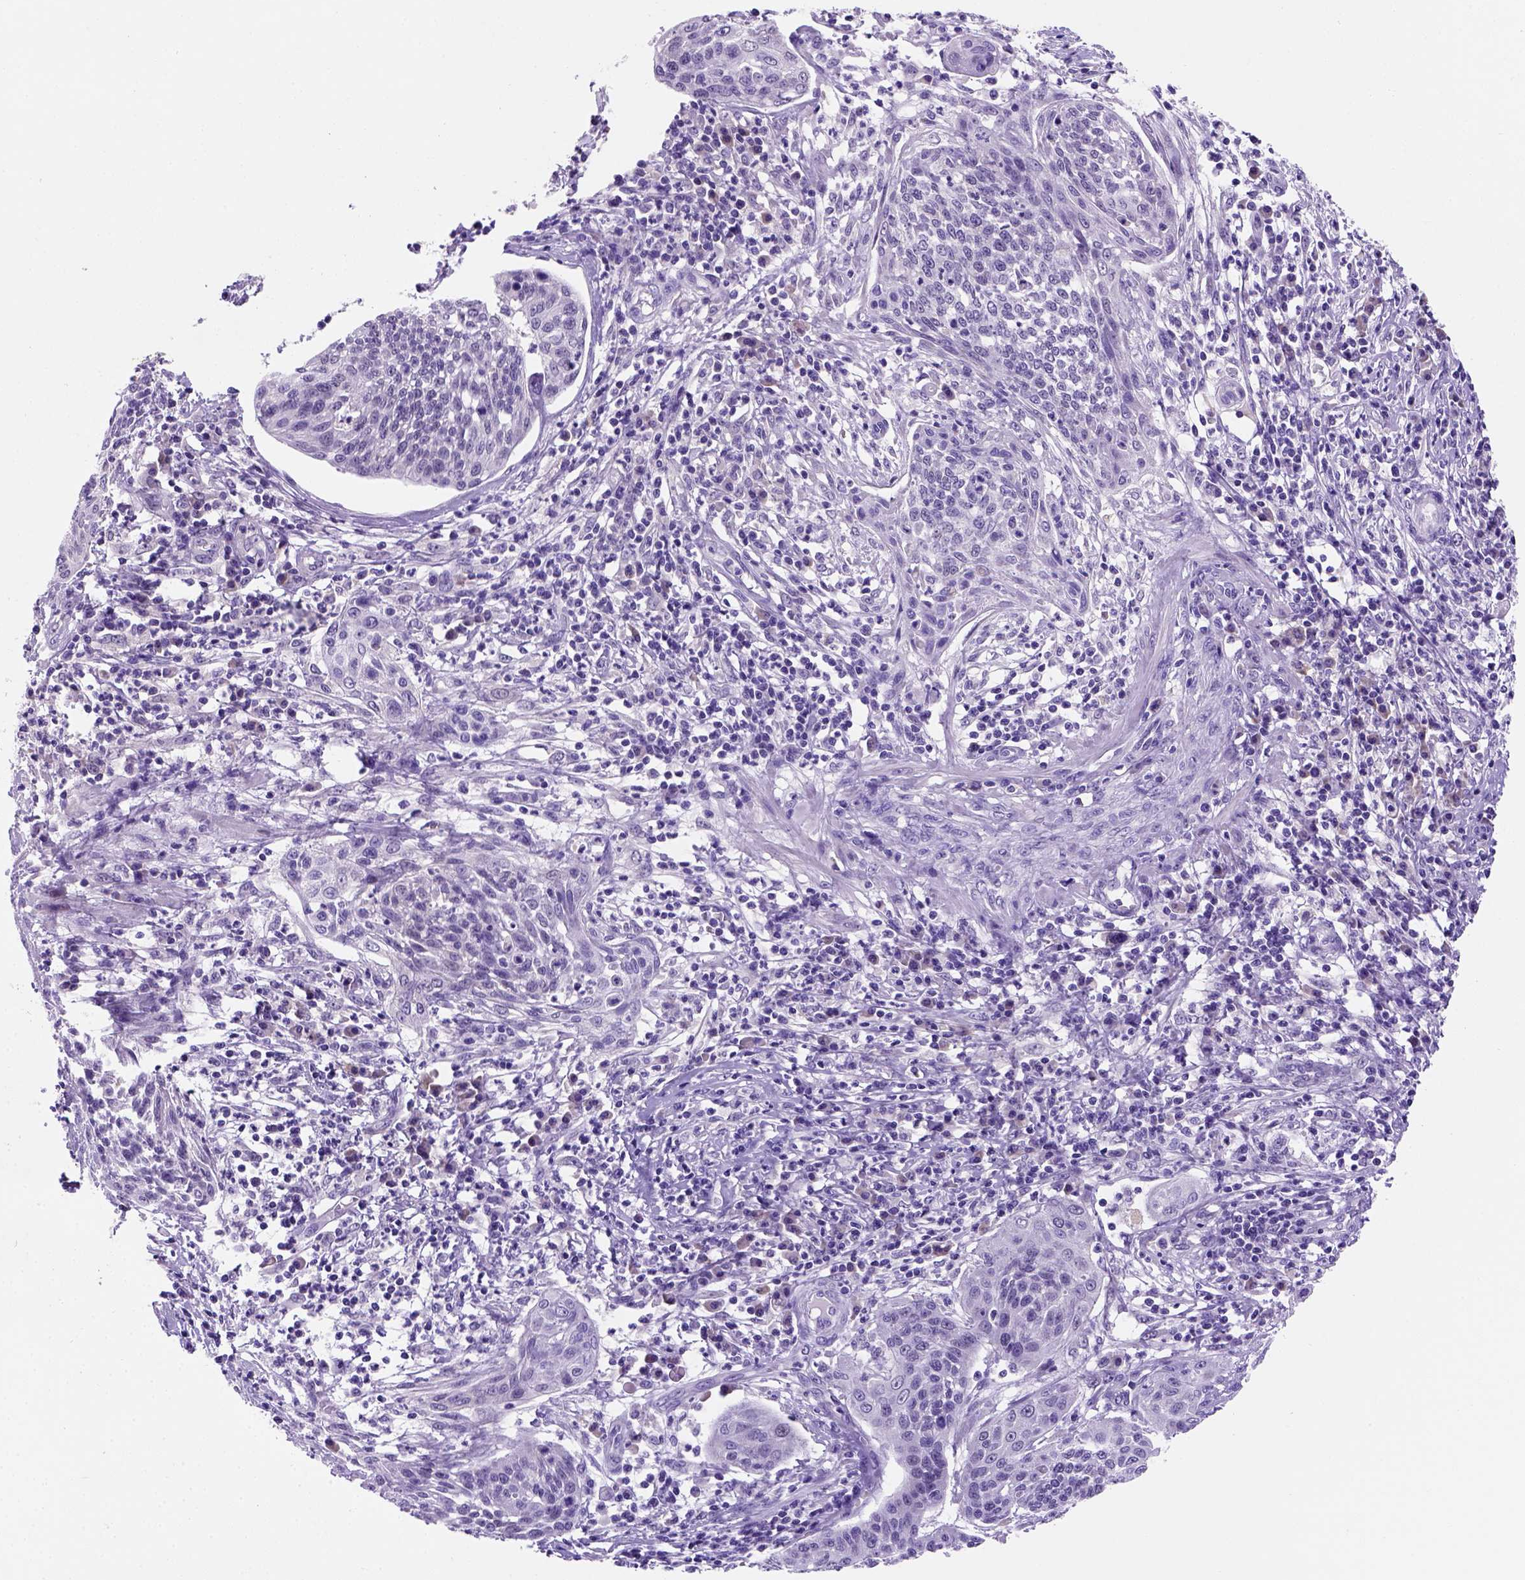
{"staining": {"intensity": "negative", "quantity": "none", "location": "none"}, "tissue": "cervical cancer", "cell_type": "Tumor cells", "image_type": "cancer", "snomed": [{"axis": "morphology", "description": "Squamous cell carcinoma, NOS"}, {"axis": "topography", "description": "Cervix"}], "caption": "Tumor cells show no significant staining in cervical squamous cell carcinoma.", "gene": "FAM81B", "patient": {"sex": "female", "age": 34}}